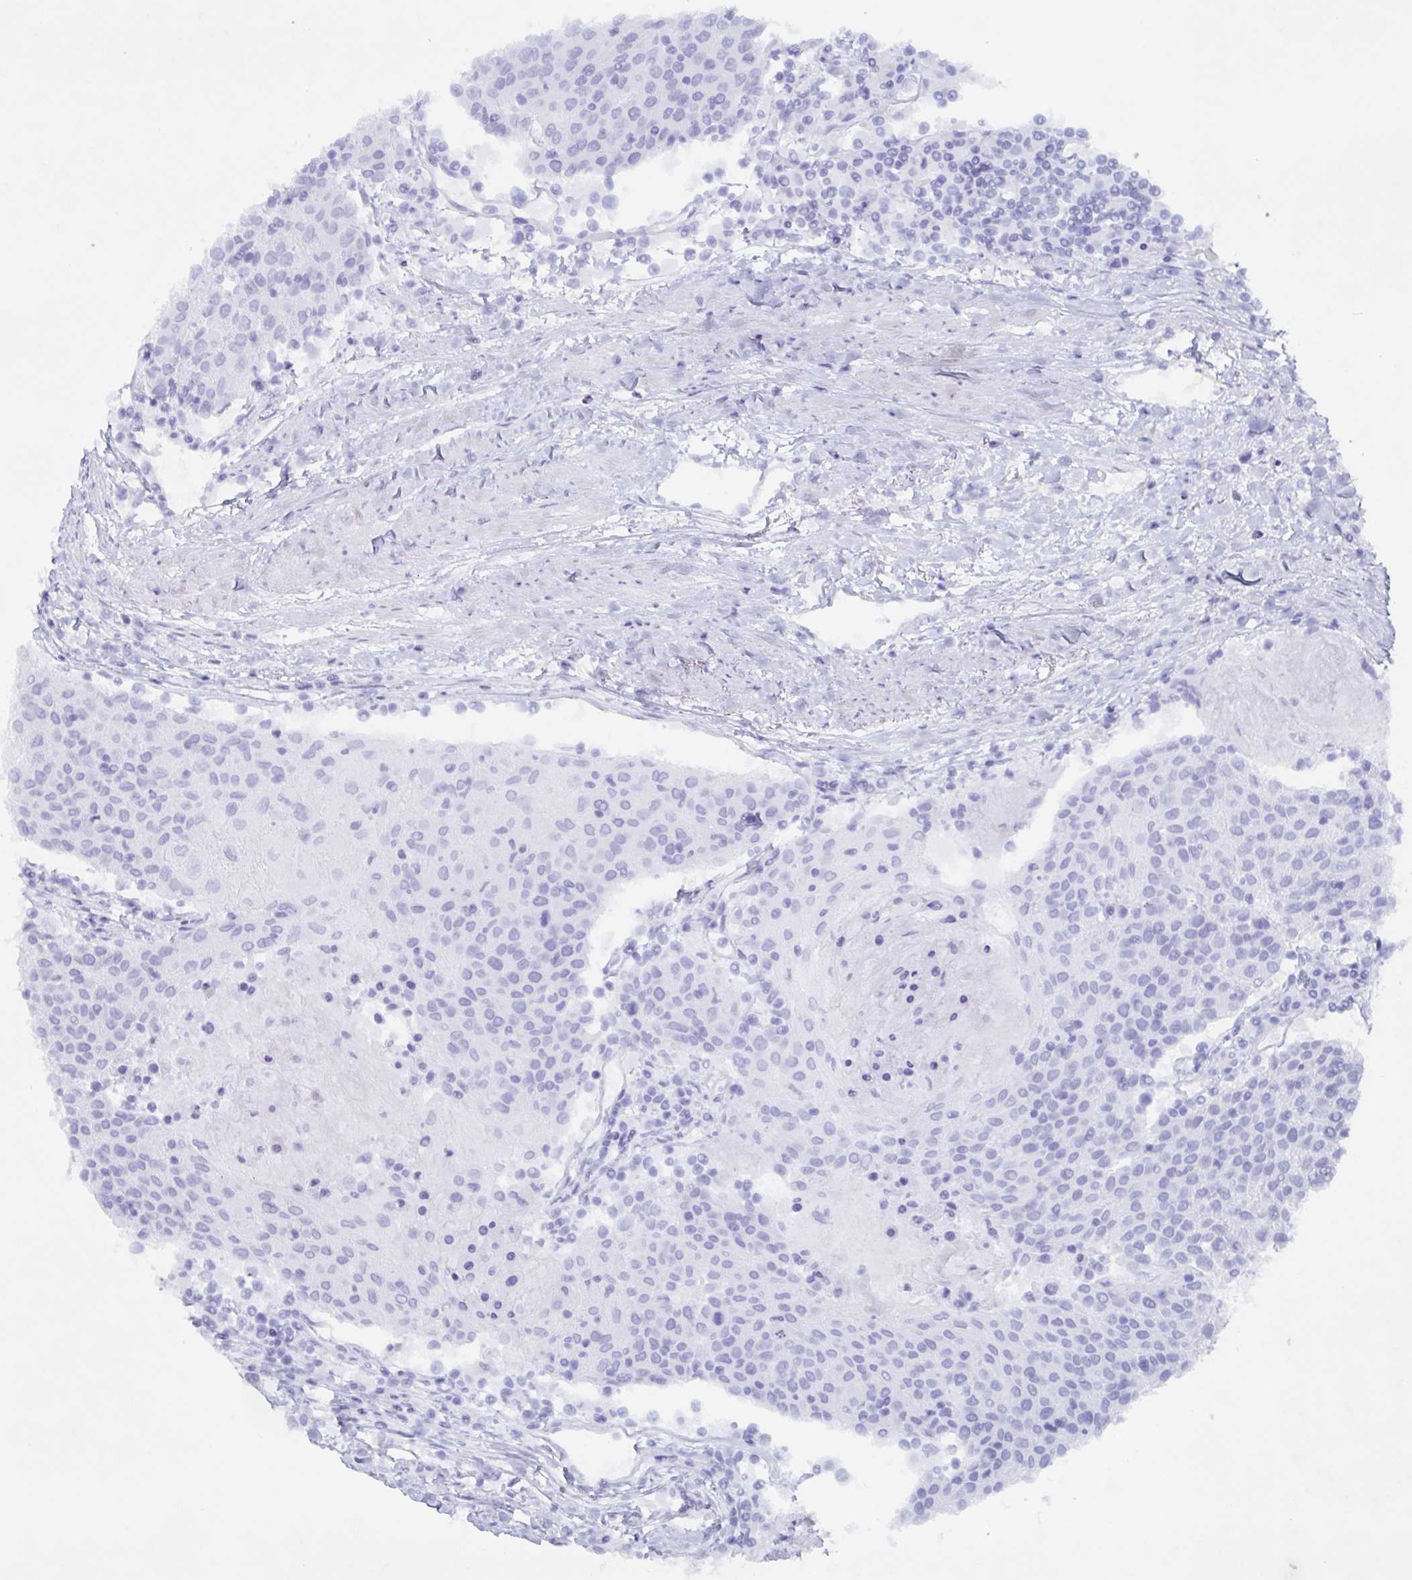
{"staining": {"intensity": "negative", "quantity": "none", "location": "none"}, "tissue": "urothelial cancer", "cell_type": "Tumor cells", "image_type": "cancer", "snomed": [{"axis": "morphology", "description": "Urothelial carcinoma, High grade"}, {"axis": "topography", "description": "Urinary bladder"}], "caption": "DAB (3,3'-diaminobenzidine) immunohistochemical staining of human urothelial cancer reveals no significant expression in tumor cells.", "gene": "POU2F3", "patient": {"sex": "female", "age": 85}}